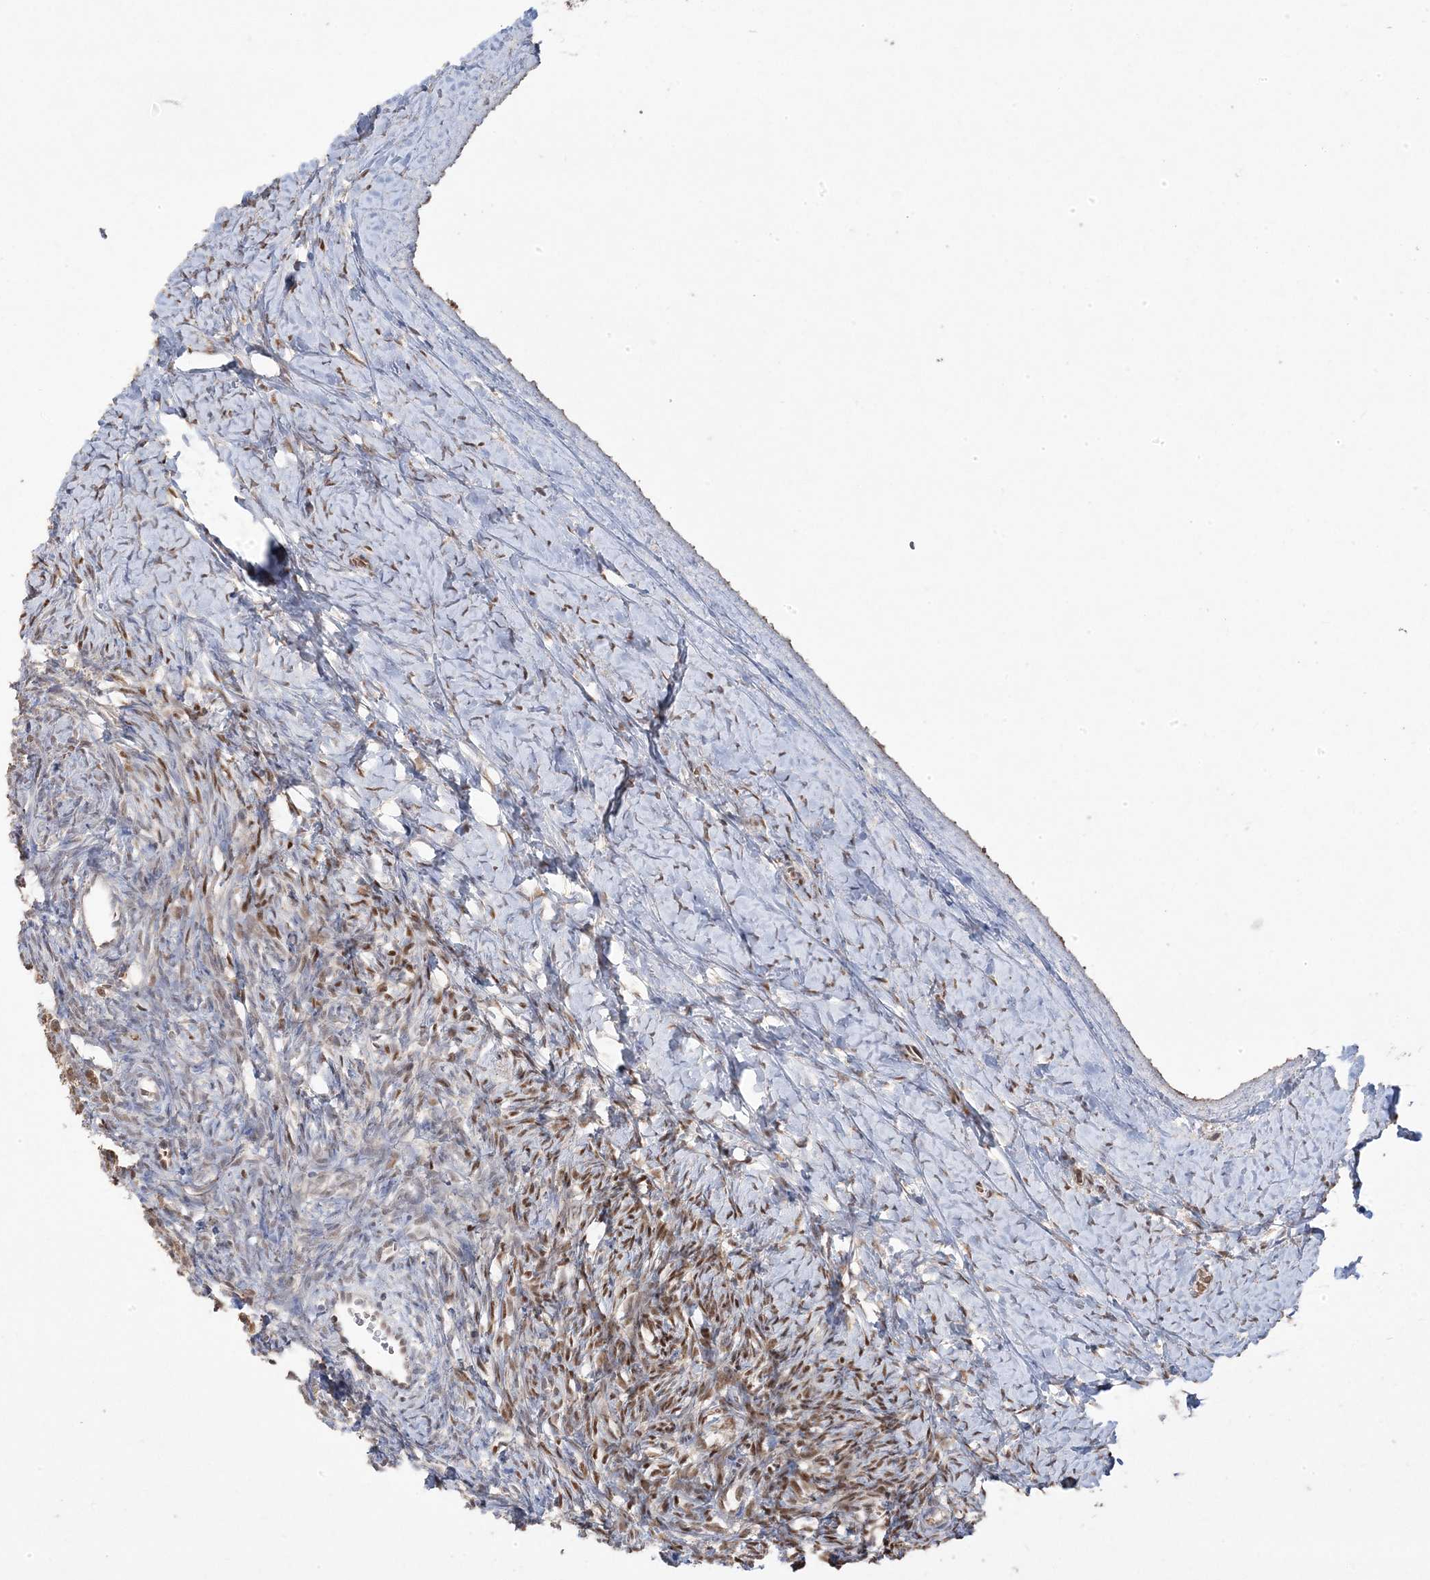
{"staining": {"intensity": "moderate", "quantity": ">75%", "location": "nuclear"}, "tissue": "ovary", "cell_type": "Ovarian stroma cells", "image_type": "normal", "snomed": [{"axis": "morphology", "description": "Normal tissue, NOS"}, {"axis": "morphology", "description": "Developmental malformation"}, {"axis": "topography", "description": "Ovary"}], "caption": "DAB (3,3'-diaminobenzidine) immunohistochemical staining of benign human ovary displays moderate nuclear protein positivity in about >75% of ovarian stroma cells.", "gene": "PPOX", "patient": {"sex": "female", "age": 39}}